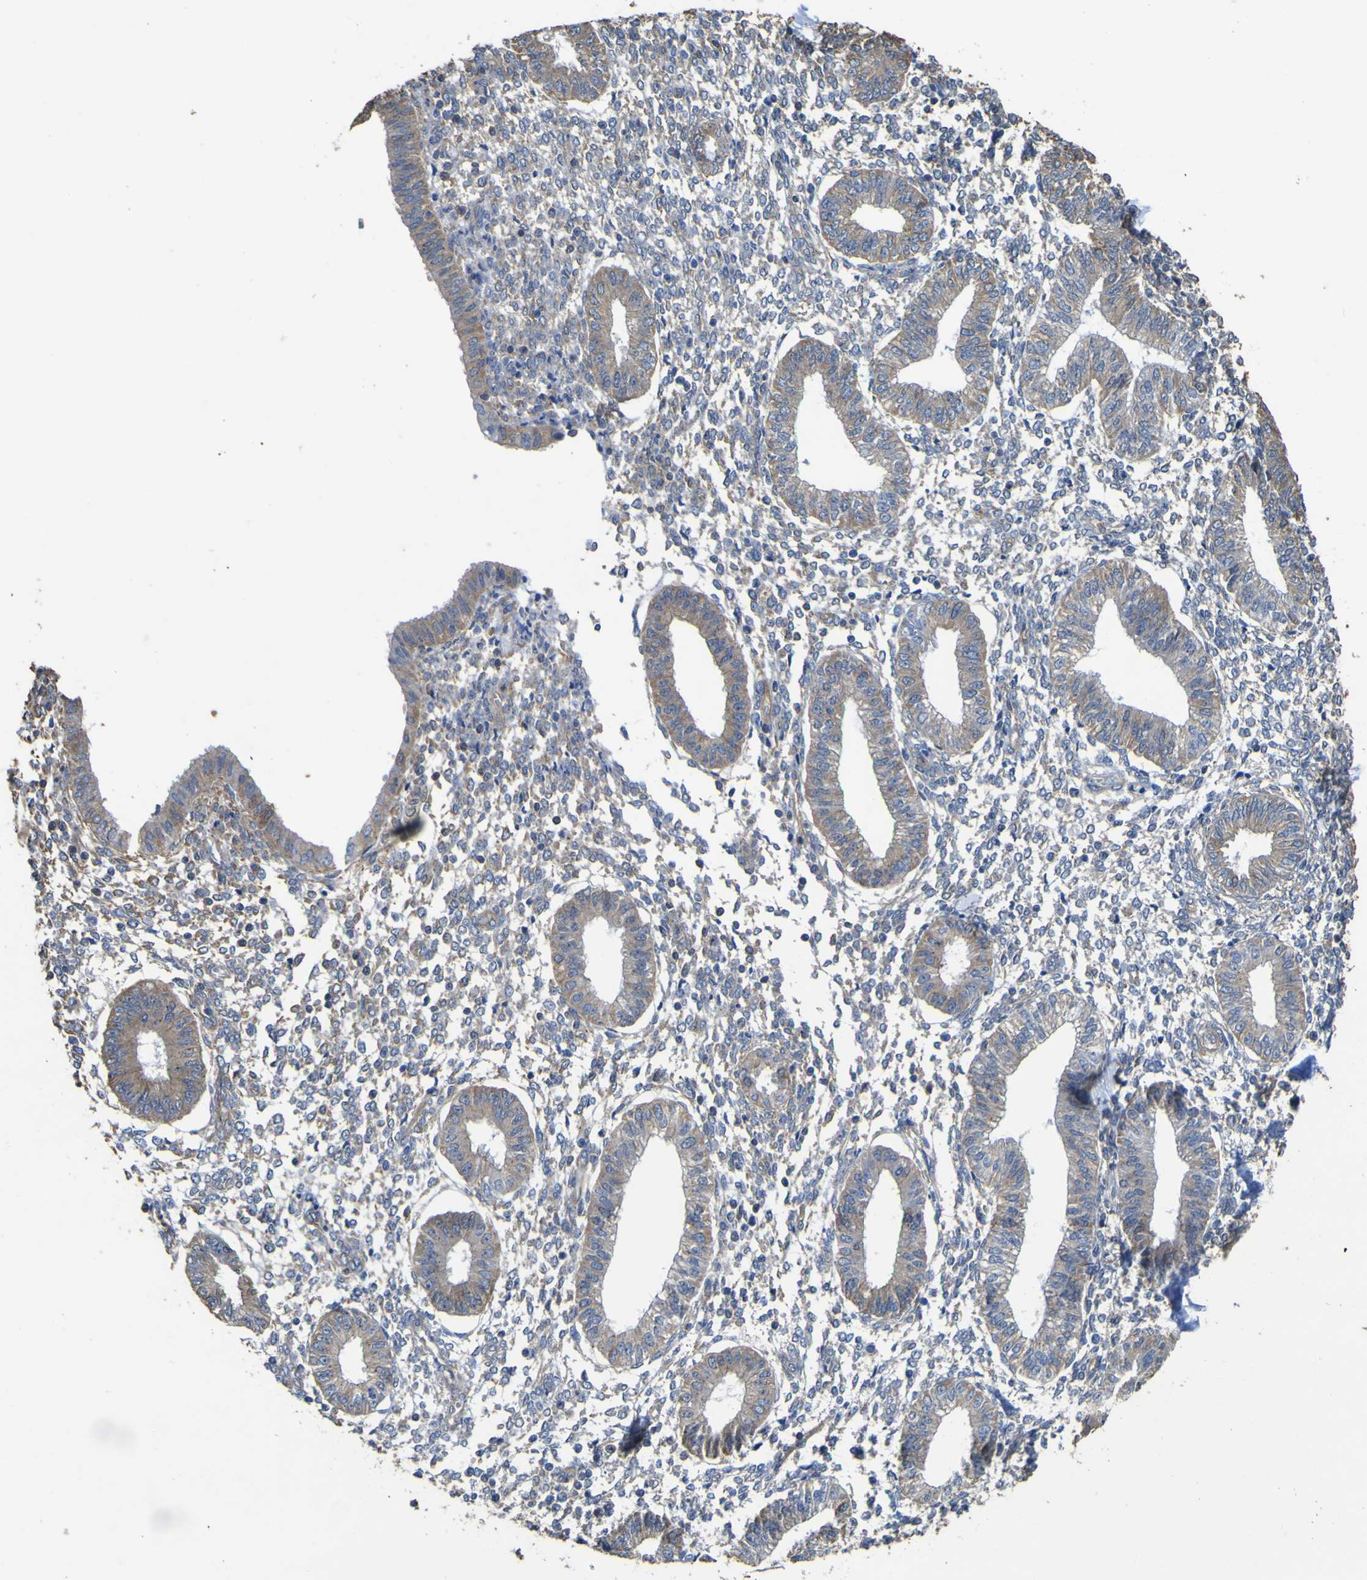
{"staining": {"intensity": "weak", "quantity": "<25%", "location": "cytoplasmic/membranous"}, "tissue": "endometrium", "cell_type": "Cells in endometrial stroma", "image_type": "normal", "snomed": [{"axis": "morphology", "description": "Normal tissue, NOS"}, {"axis": "topography", "description": "Endometrium"}], "caption": "Cells in endometrial stroma show no significant staining in normal endometrium. The staining was performed using DAB to visualize the protein expression in brown, while the nuclei were stained in blue with hematoxylin (Magnification: 20x).", "gene": "TNFSF15", "patient": {"sex": "female", "age": 50}}